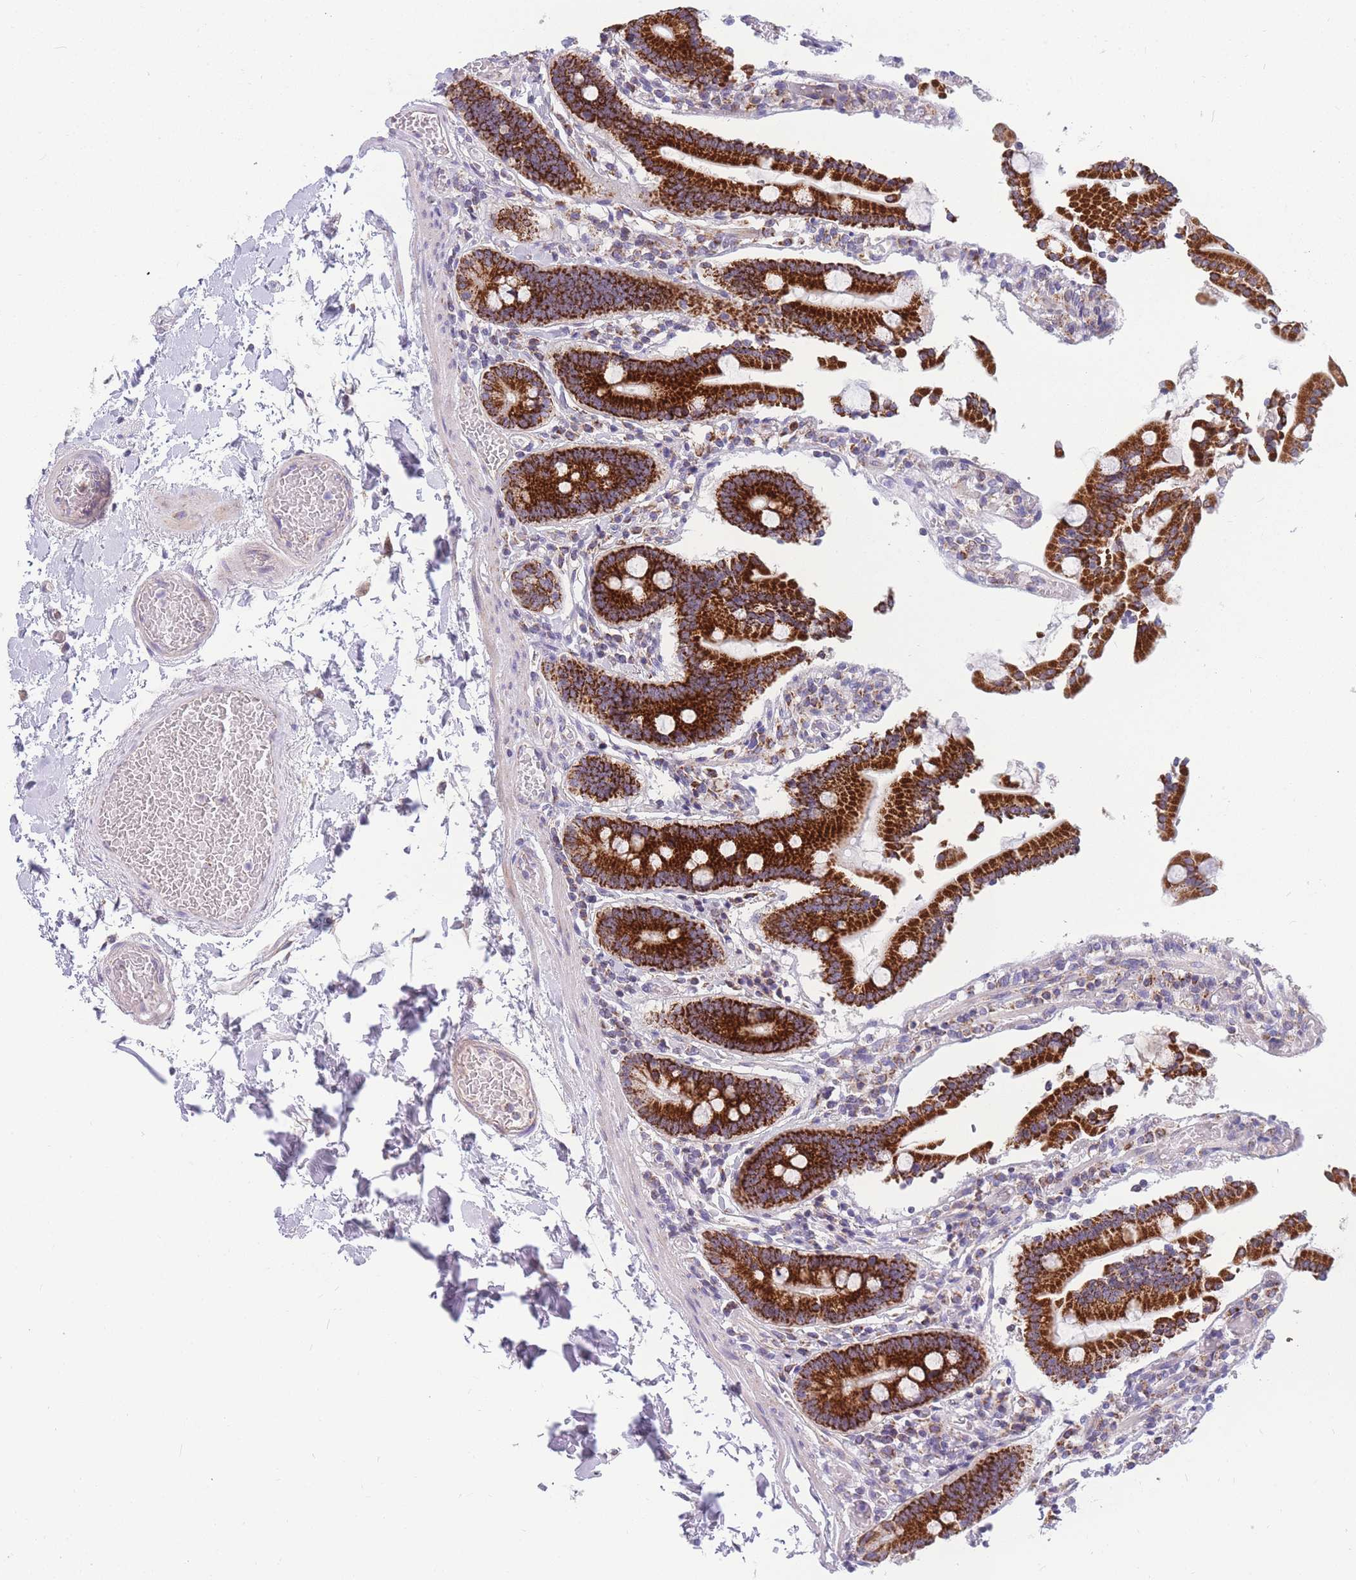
{"staining": {"intensity": "strong", "quantity": ">75%", "location": "cytoplasmic/membranous"}, "tissue": "duodenum", "cell_type": "Glandular cells", "image_type": "normal", "snomed": [{"axis": "morphology", "description": "Normal tissue, NOS"}, {"axis": "topography", "description": "Duodenum"}], "caption": "Glandular cells demonstrate high levels of strong cytoplasmic/membranous positivity in about >75% of cells in normal human duodenum. The staining was performed using DAB, with brown indicating positive protein expression. Nuclei are stained blue with hematoxylin.", "gene": "MRPS11", "patient": {"sex": "male", "age": 55}}